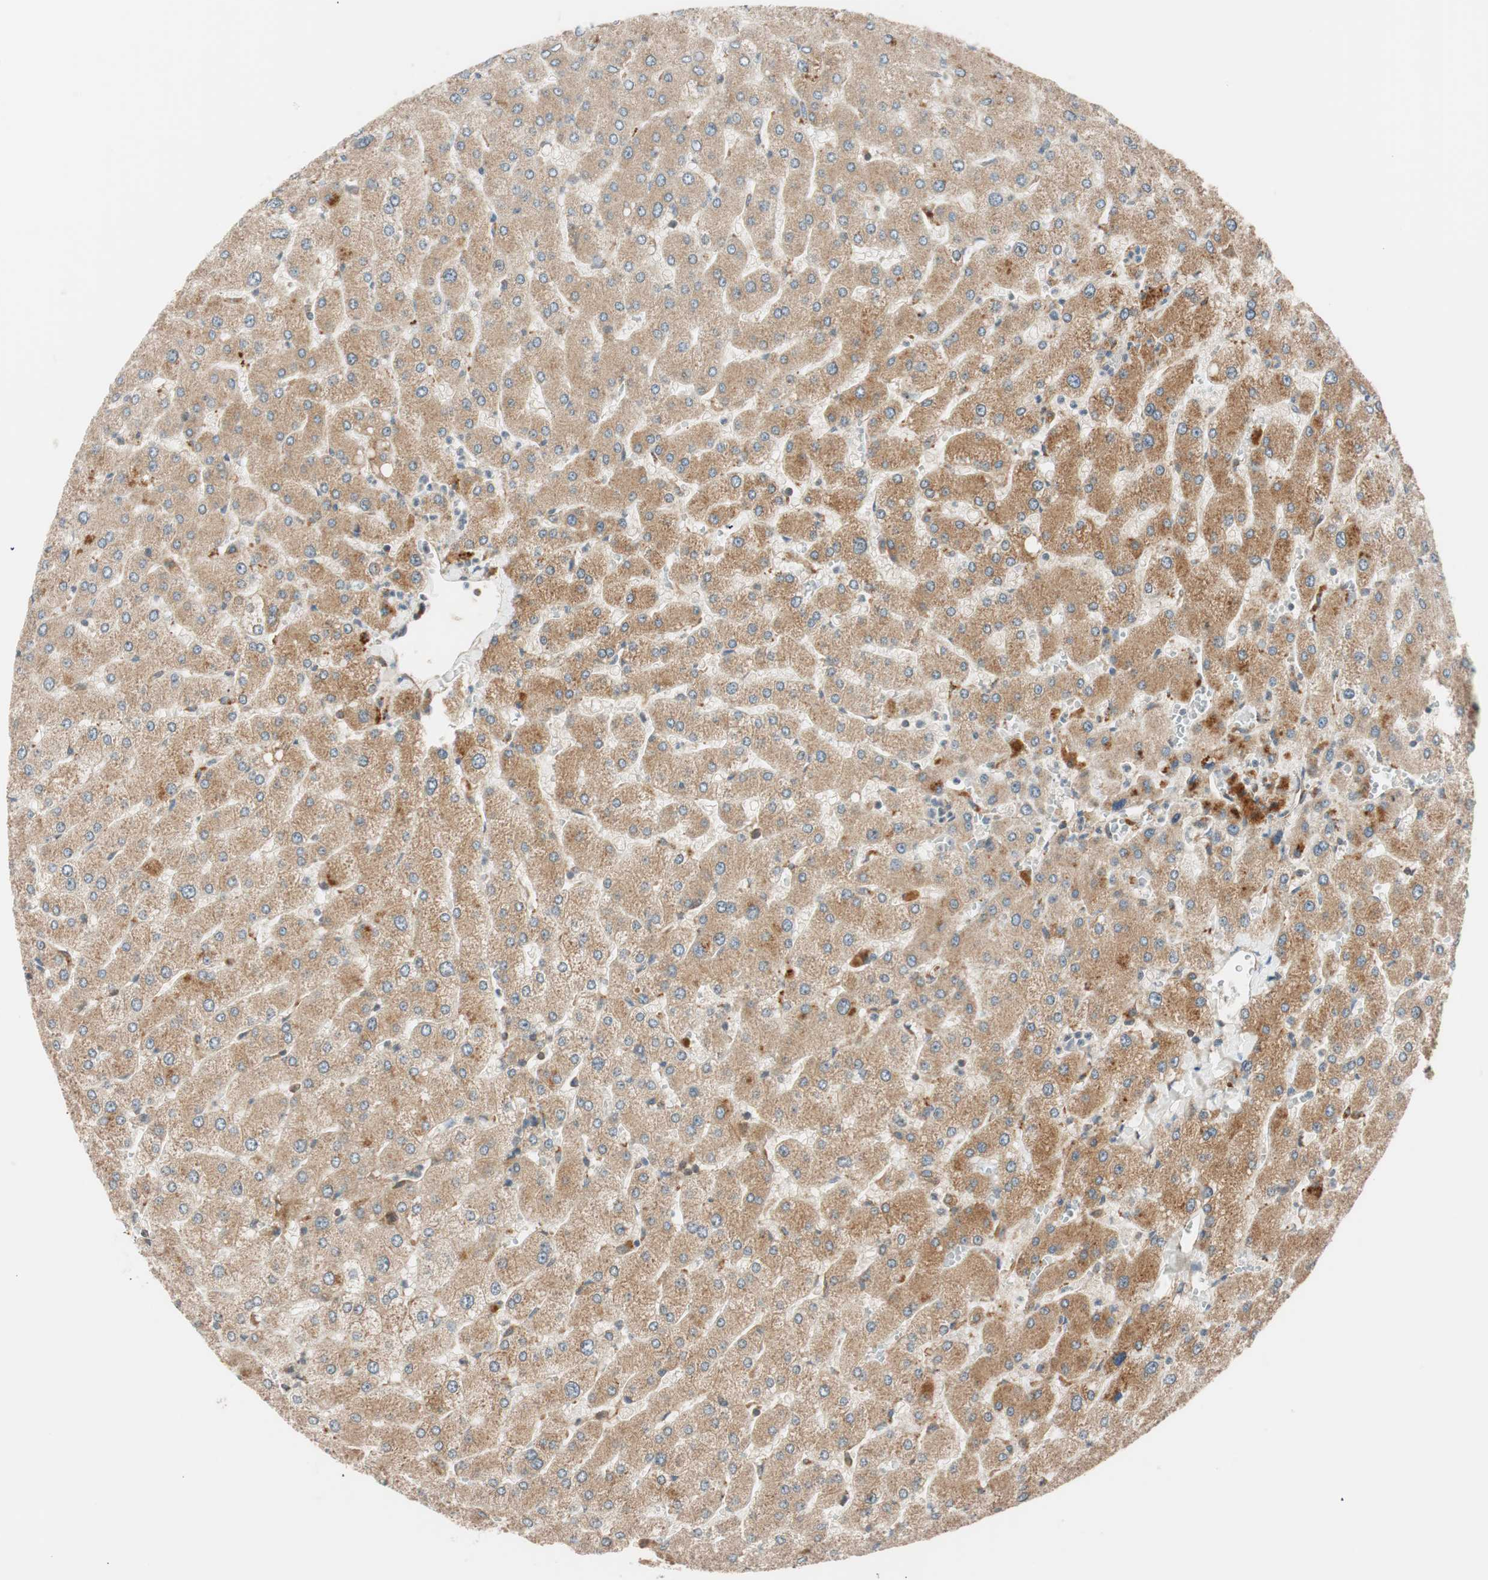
{"staining": {"intensity": "weak", "quantity": ">75%", "location": "cytoplasmic/membranous"}, "tissue": "liver", "cell_type": "Cholangiocytes", "image_type": "normal", "snomed": [{"axis": "morphology", "description": "Normal tissue, NOS"}, {"axis": "topography", "description": "Liver"}], "caption": "Immunohistochemistry (IHC) of normal liver exhibits low levels of weak cytoplasmic/membranous positivity in approximately >75% of cholangiocytes. (Brightfield microscopy of DAB IHC at high magnification).", "gene": "ABI1", "patient": {"sex": "male", "age": 55}}